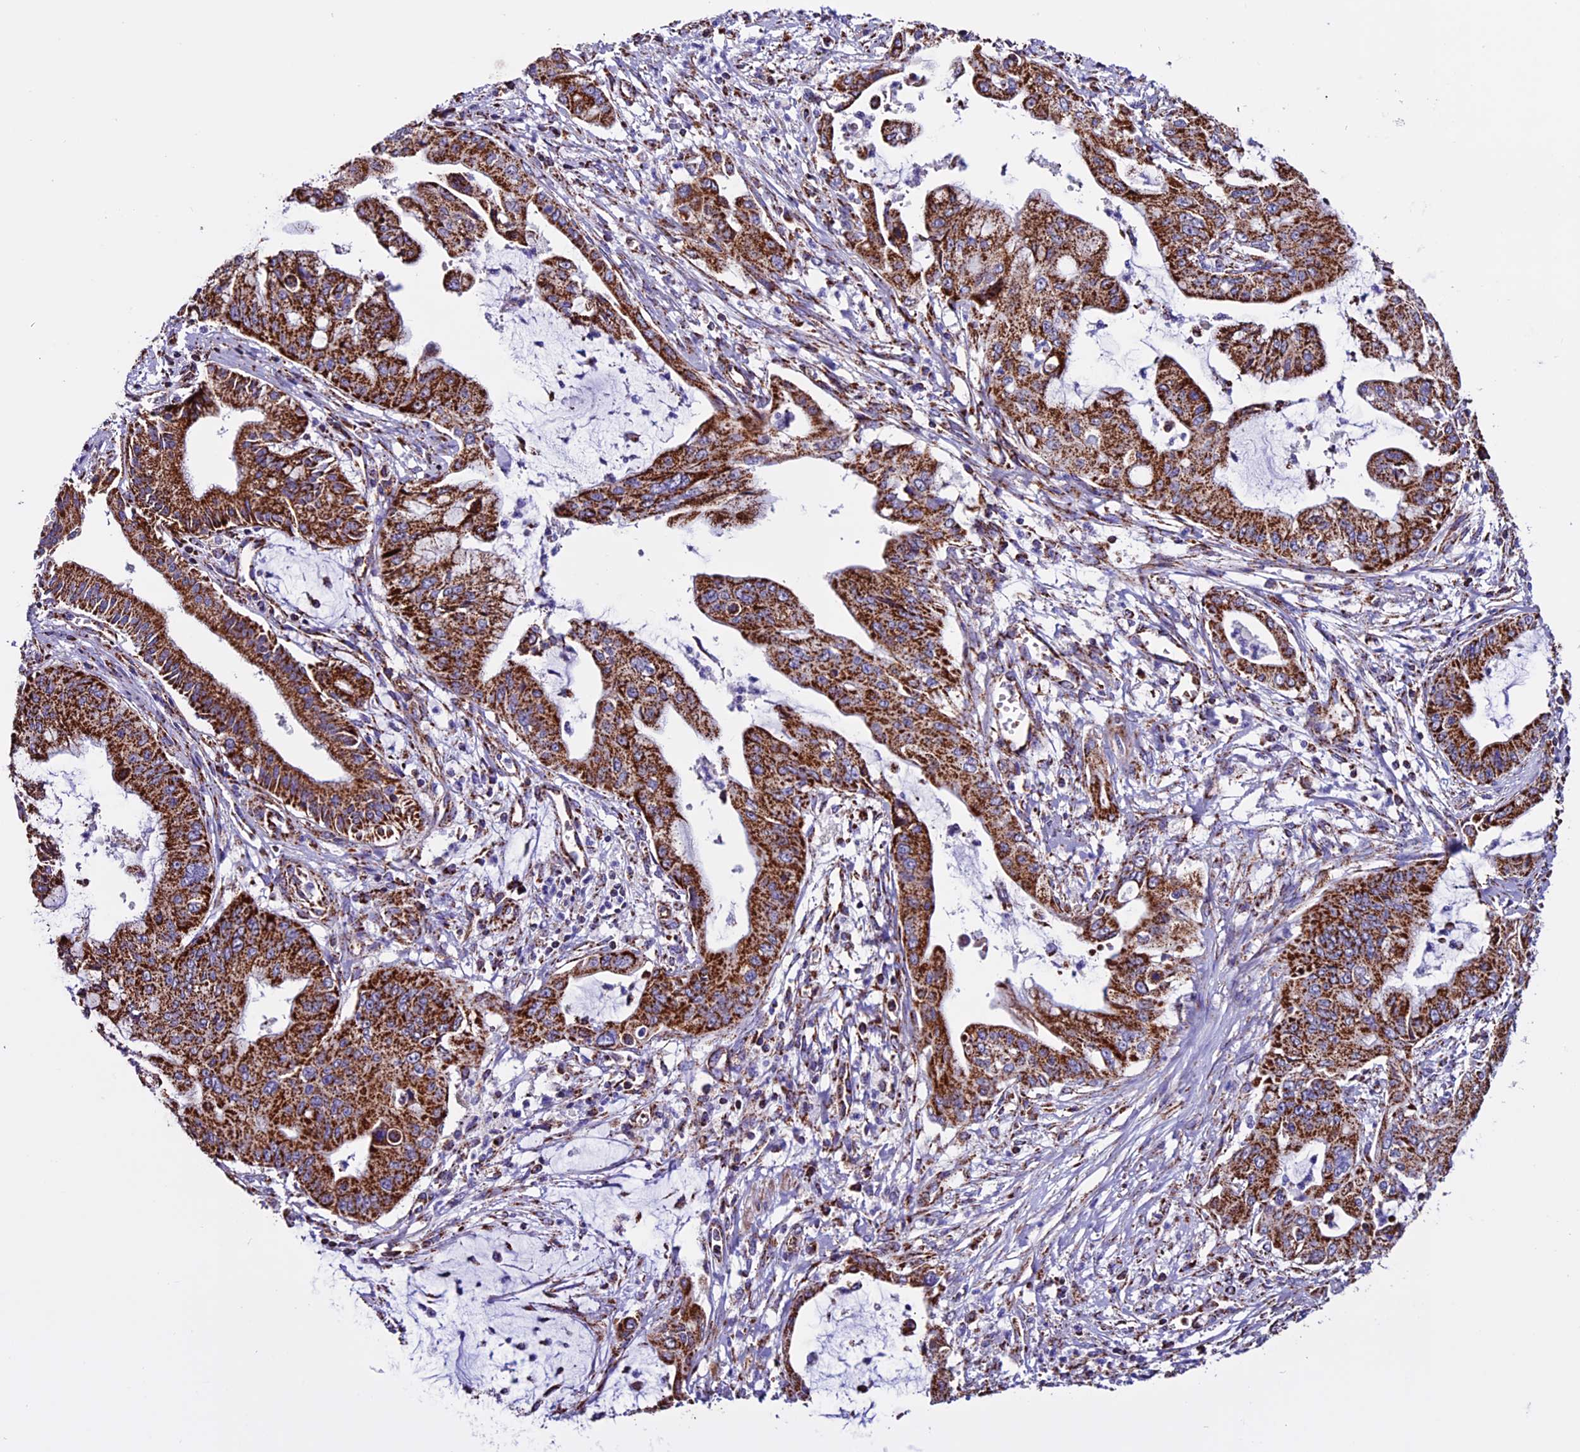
{"staining": {"intensity": "strong", "quantity": ">75%", "location": "cytoplasmic/membranous"}, "tissue": "pancreatic cancer", "cell_type": "Tumor cells", "image_type": "cancer", "snomed": [{"axis": "morphology", "description": "Adenocarcinoma, NOS"}, {"axis": "topography", "description": "Pancreas"}], "caption": "Brown immunohistochemical staining in human pancreatic adenocarcinoma shows strong cytoplasmic/membranous expression in approximately >75% of tumor cells. (IHC, brightfield microscopy, high magnification).", "gene": "CX3CL1", "patient": {"sex": "male", "age": 46}}